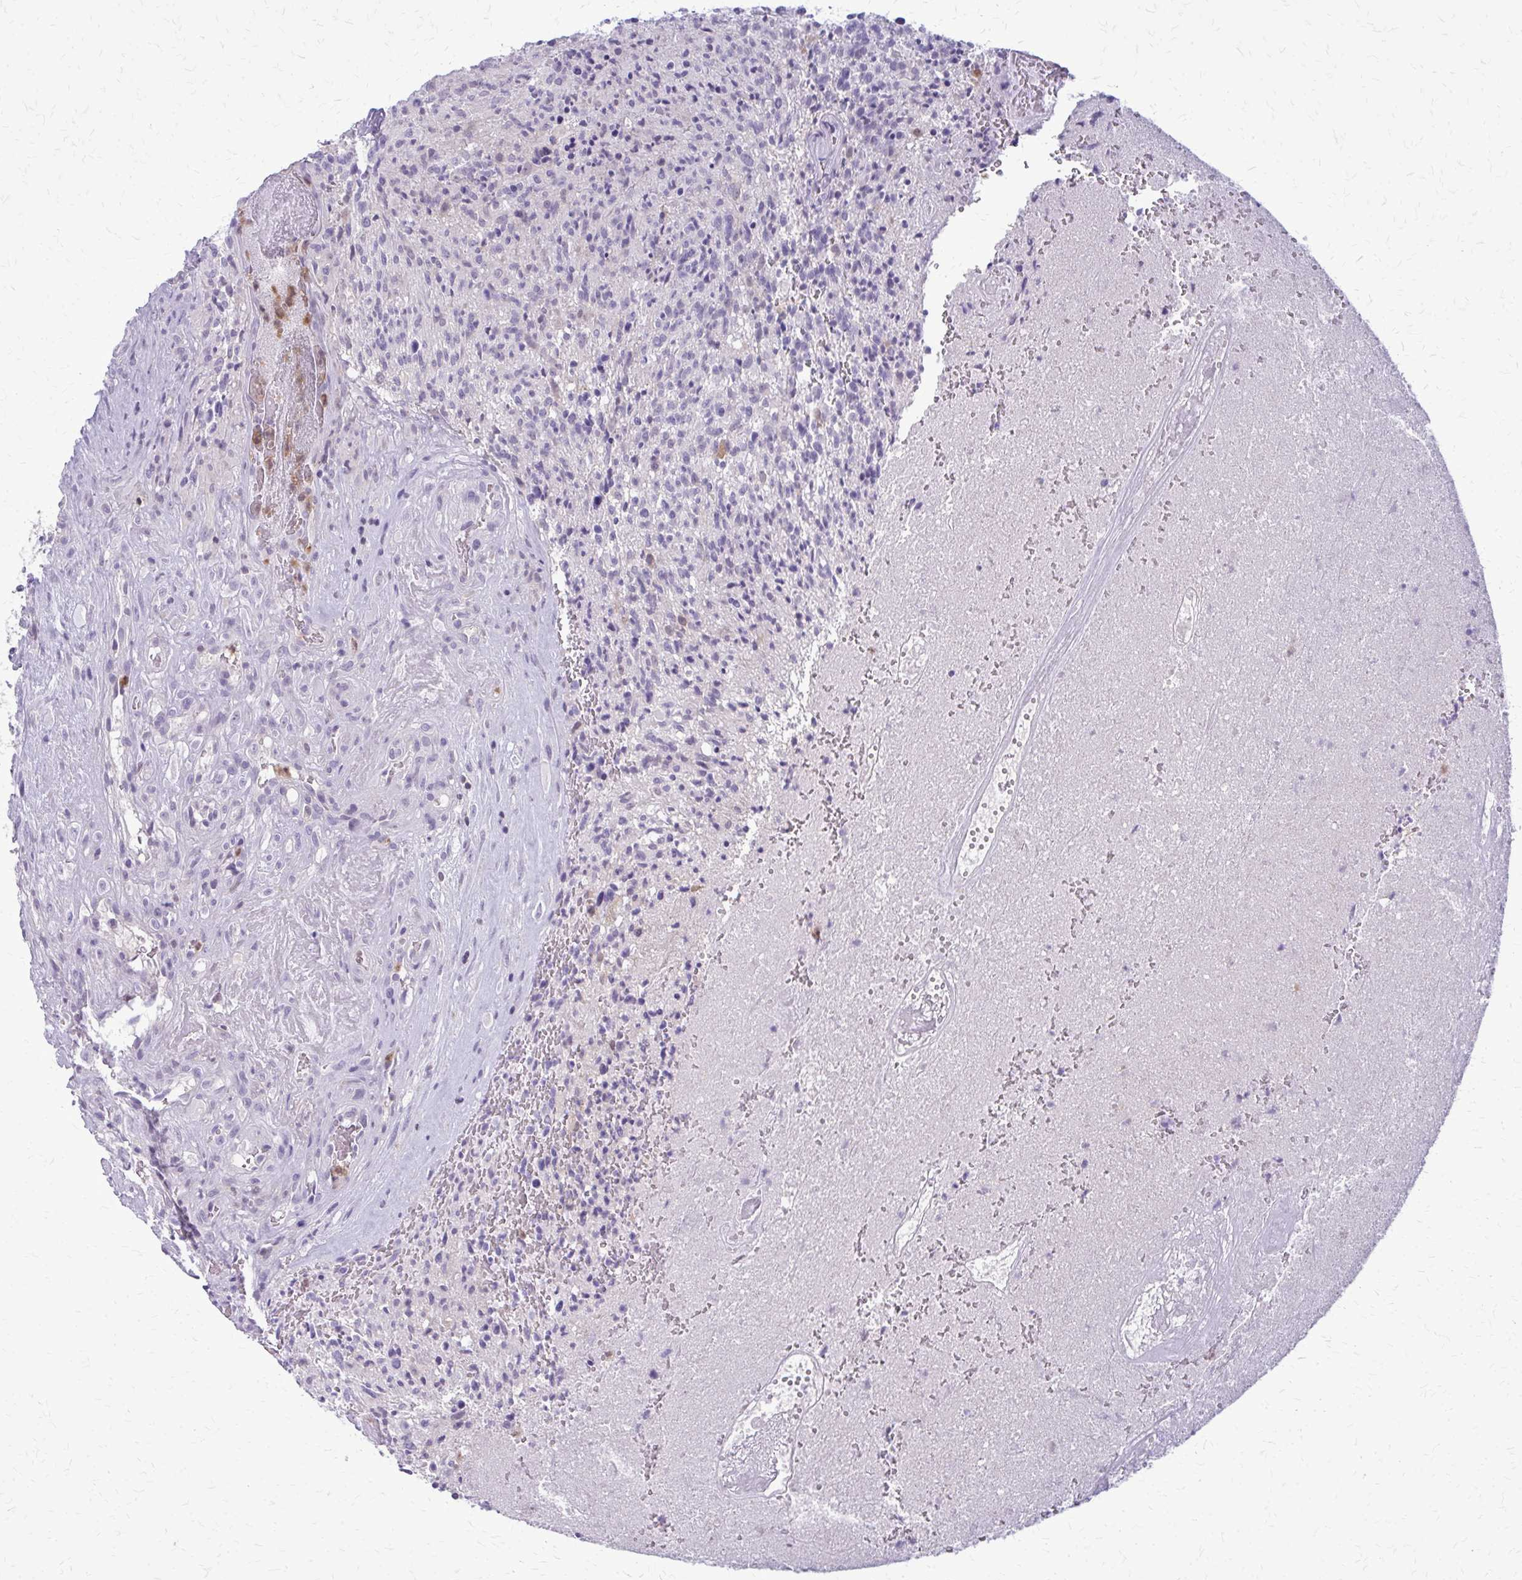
{"staining": {"intensity": "negative", "quantity": "none", "location": "none"}, "tissue": "glioma", "cell_type": "Tumor cells", "image_type": "cancer", "snomed": [{"axis": "morphology", "description": "Glioma, malignant, High grade"}, {"axis": "topography", "description": "Brain"}], "caption": "Tumor cells are negative for protein expression in human glioma. (Brightfield microscopy of DAB IHC at high magnification).", "gene": "GLRX", "patient": {"sex": "male", "age": 36}}